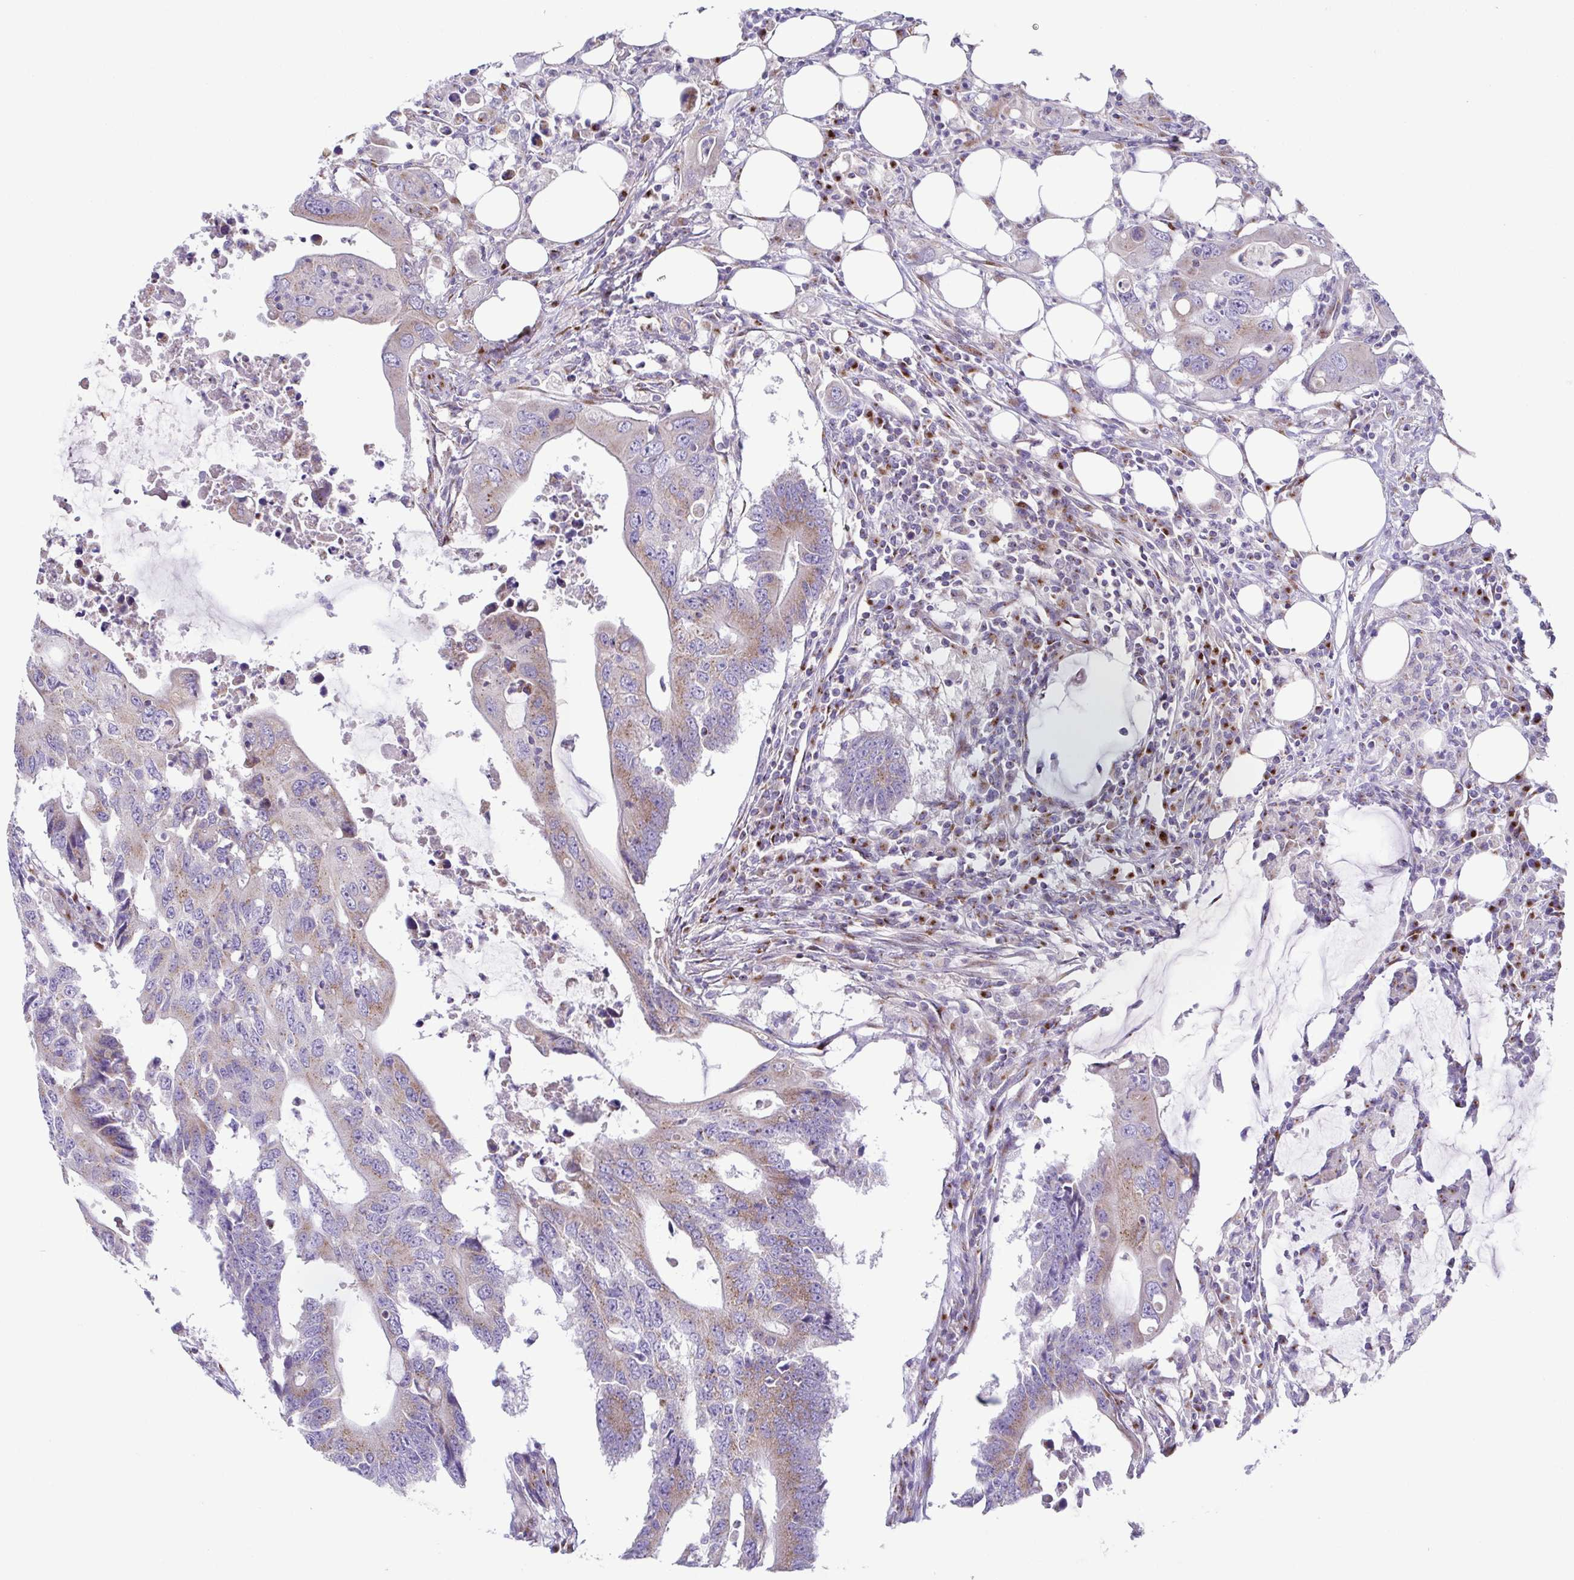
{"staining": {"intensity": "weak", "quantity": "25%-75%", "location": "cytoplasmic/membranous"}, "tissue": "colorectal cancer", "cell_type": "Tumor cells", "image_type": "cancer", "snomed": [{"axis": "morphology", "description": "Adenocarcinoma, NOS"}, {"axis": "topography", "description": "Colon"}], "caption": "Colorectal cancer (adenocarcinoma) stained with a brown dye demonstrates weak cytoplasmic/membranous positive positivity in about 25%-75% of tumor cells.", "gene": "COL17A1", "patient": {"sex": "male", "age": 71}}